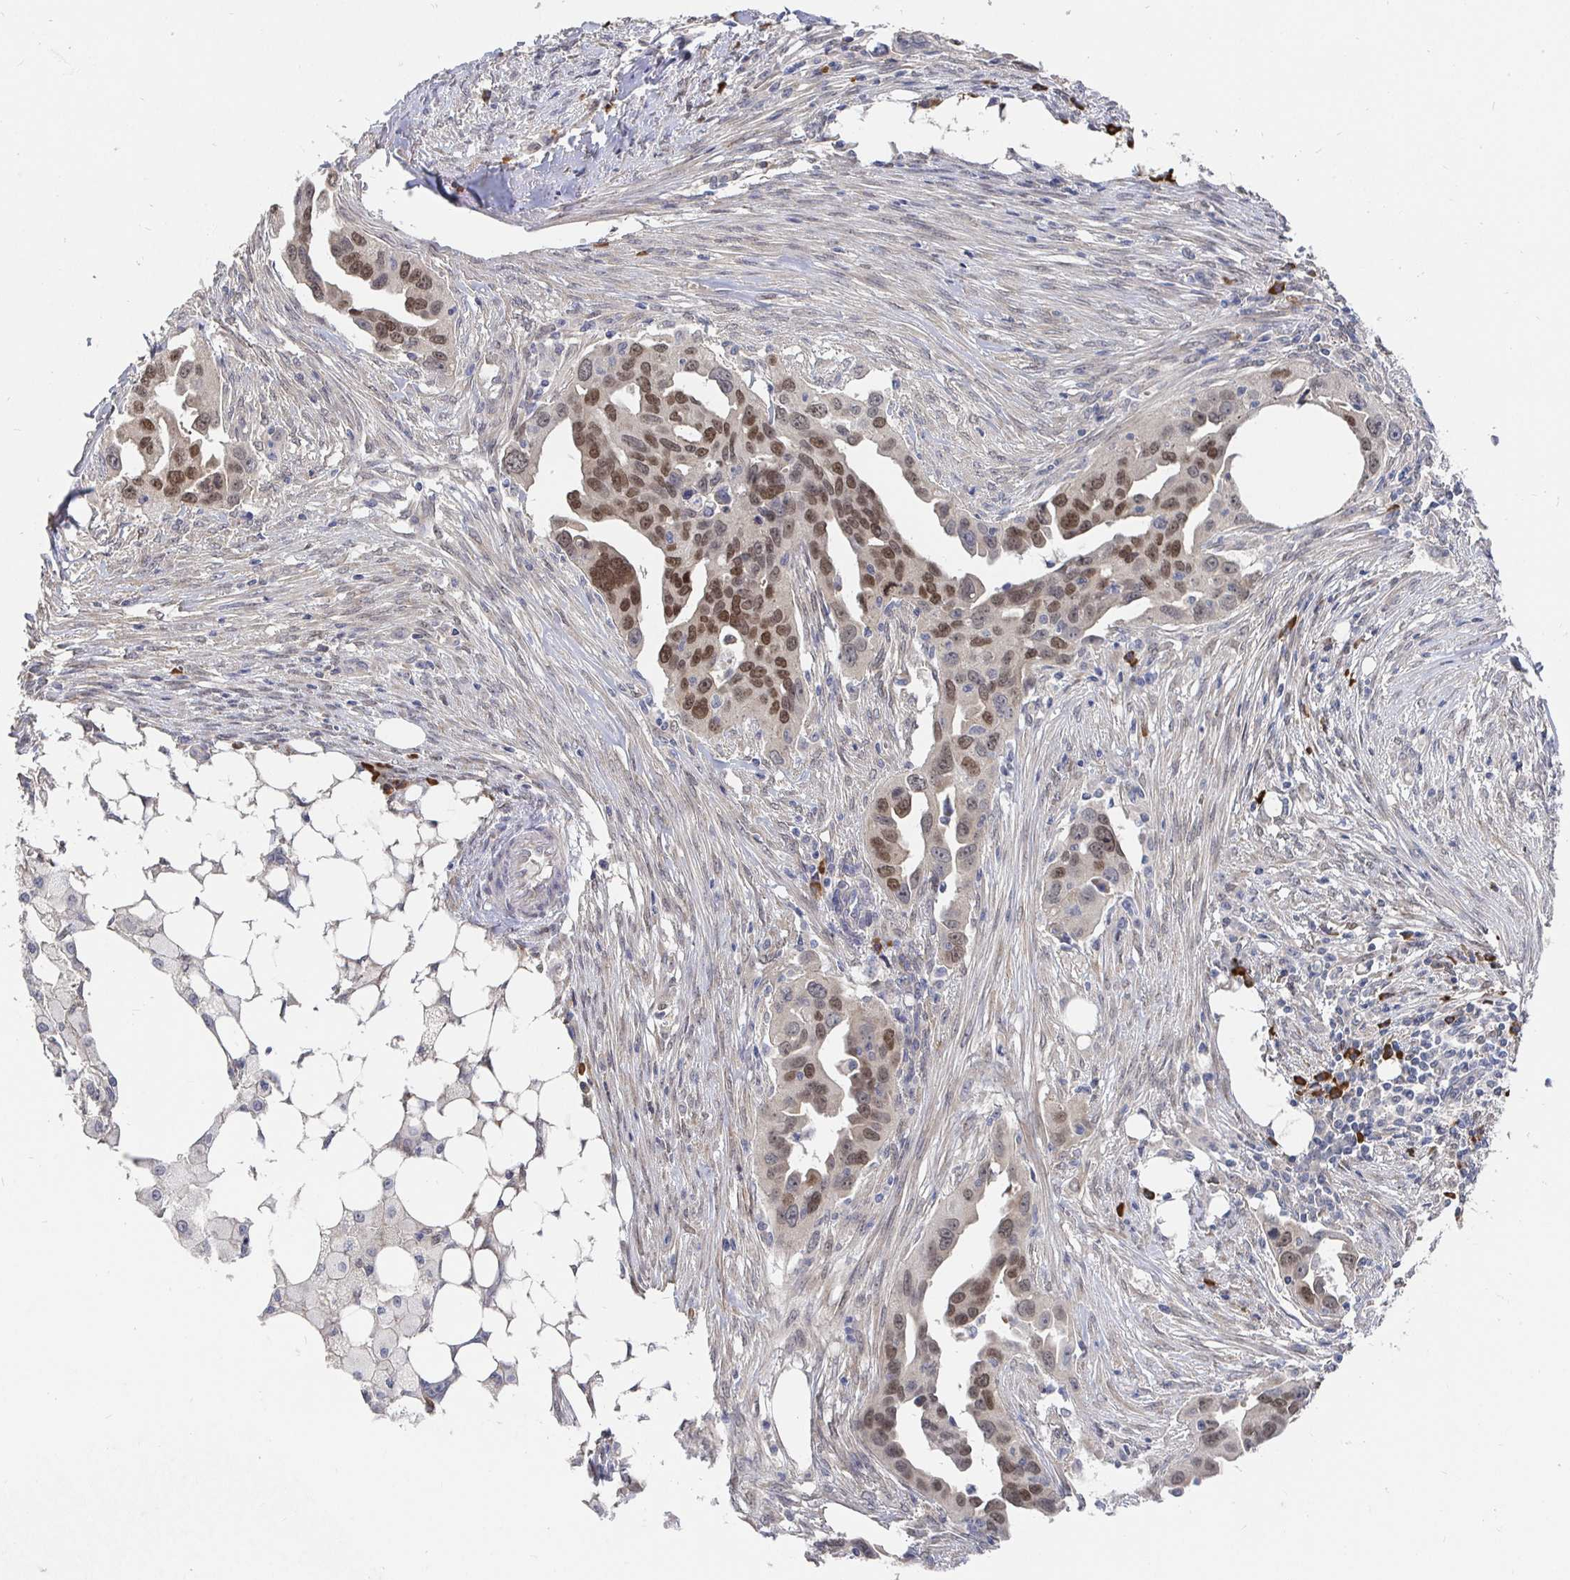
{"staining": {"intensity": "moderate", "quantity": ">75%", "location": "nuclear"}, "tissue": "ovarian cancer", "cell_type": "Tumor cells", "image_type": "cancer", "snomed": [{"axis": "morphology", "description": "Carcinoma, endometroid"}, {"axis": "morphology", "description": "Cystadenocarcinoma, serous, NOS"}, {"axis": "topography", "description": "Ovary"}], "caption": "Moderate nuclear staining is seen in about >75% of tumor cells in ovarian serous cystadenocarcinoma. (Brightfield microscopy of DAB IHC at high magnification).", "gene": "MEIS1", "patient": {"sex": "female", "age": 45}}